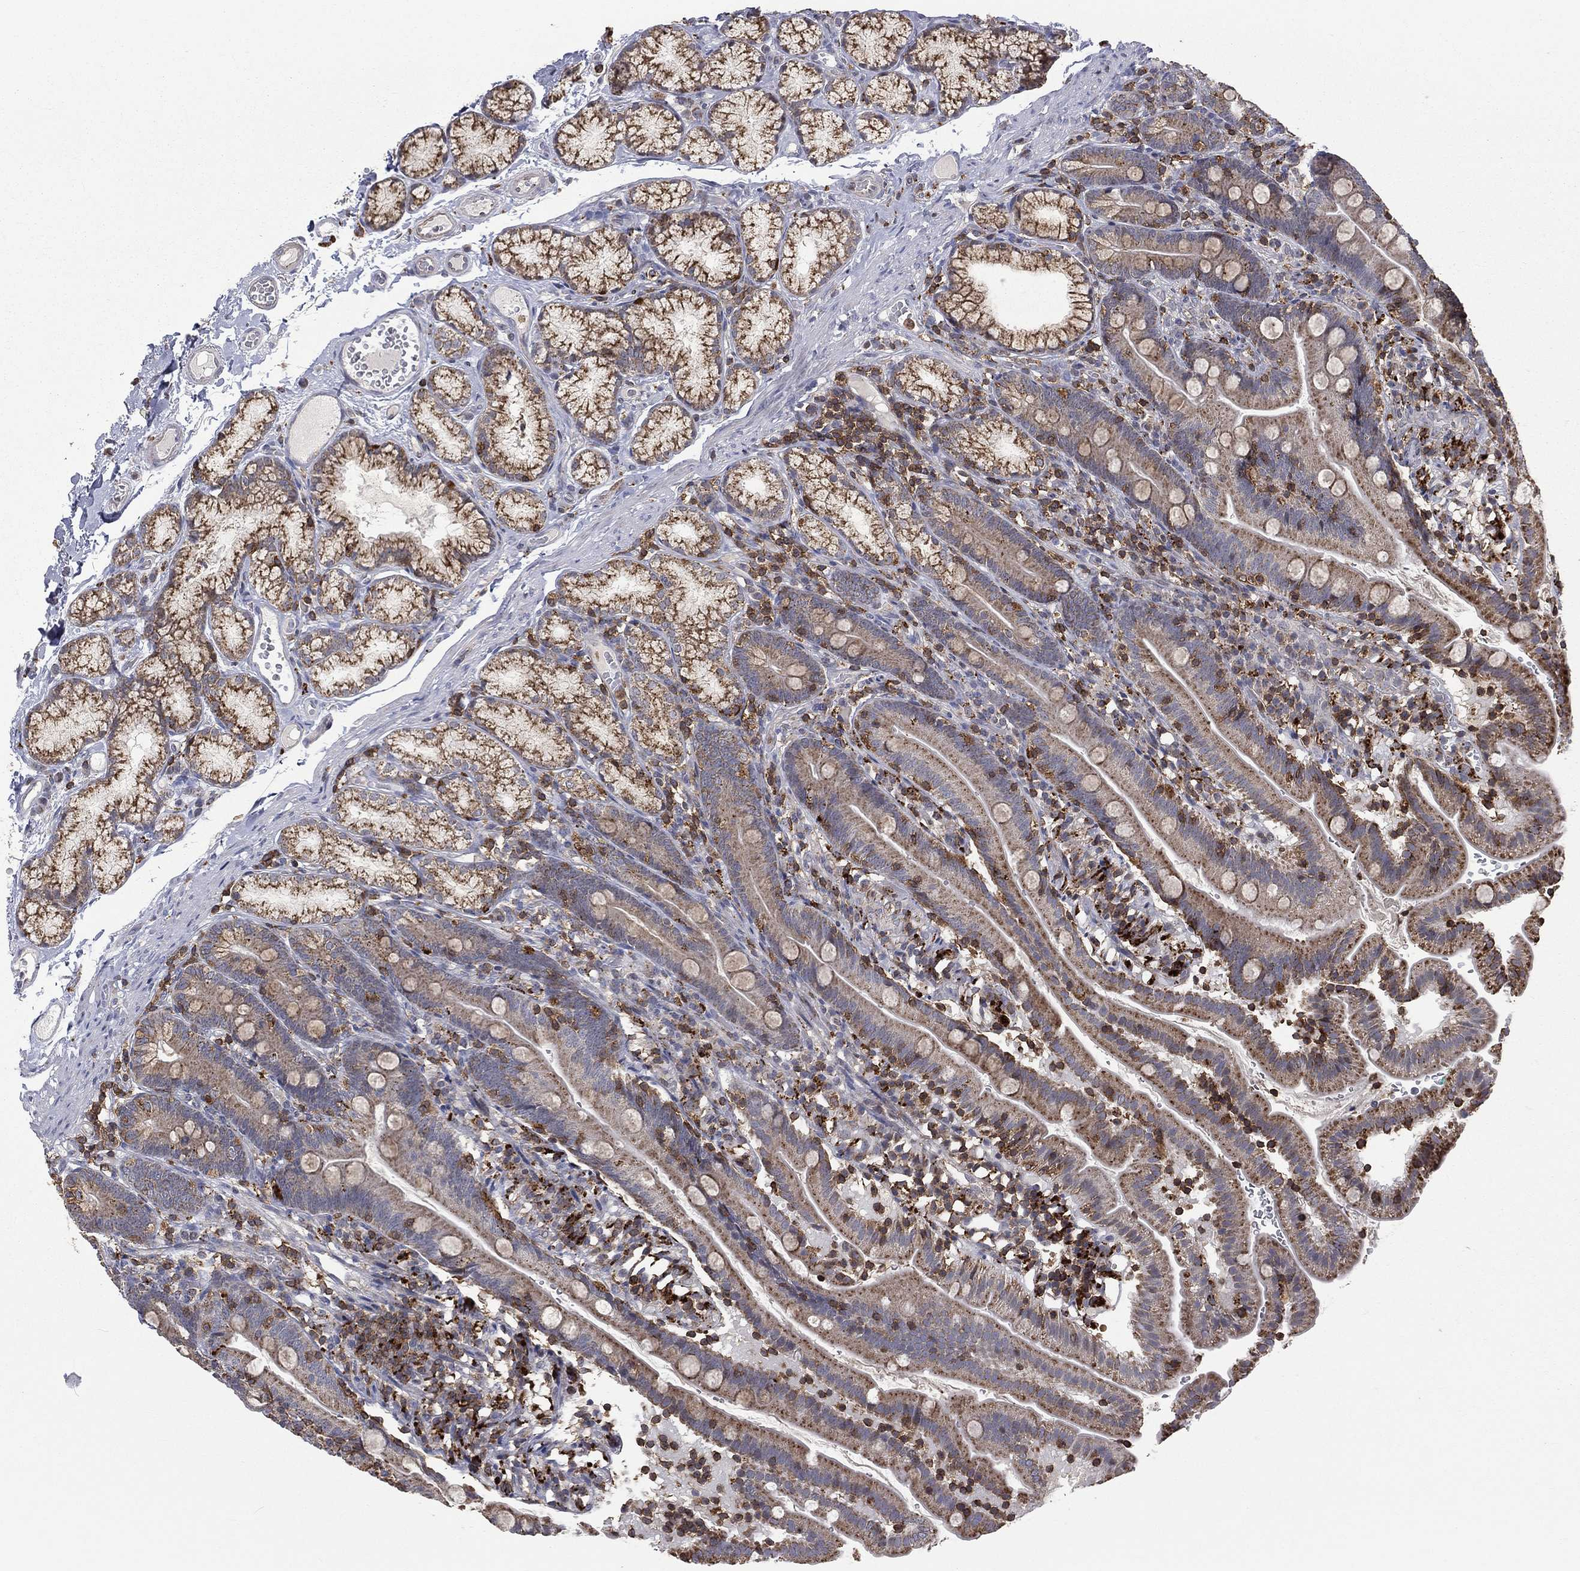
{"staining": {"intensity": "moderate", "quantity": "25%-75%", "location": "cytoplasmic/membranous"}, "tissue": "duodenum", "cell_type": "Glandular cells", "image_type": "normal", "snomed": [{"axis": "morphology", "description": "Normal tissue, NOS"}, {"axis": "topography", "description": "Duodenum"}], "caption": "This image reveals normal duodenum stained with immunohistochemistry to label a protein in brown. The cytoplasmic/membranous of glandular cells show moderate positivity for the protein. Nuclei are counter-stained blue.", "gene": "RIN3", "patient": {"sex": "female", "age": 67}}